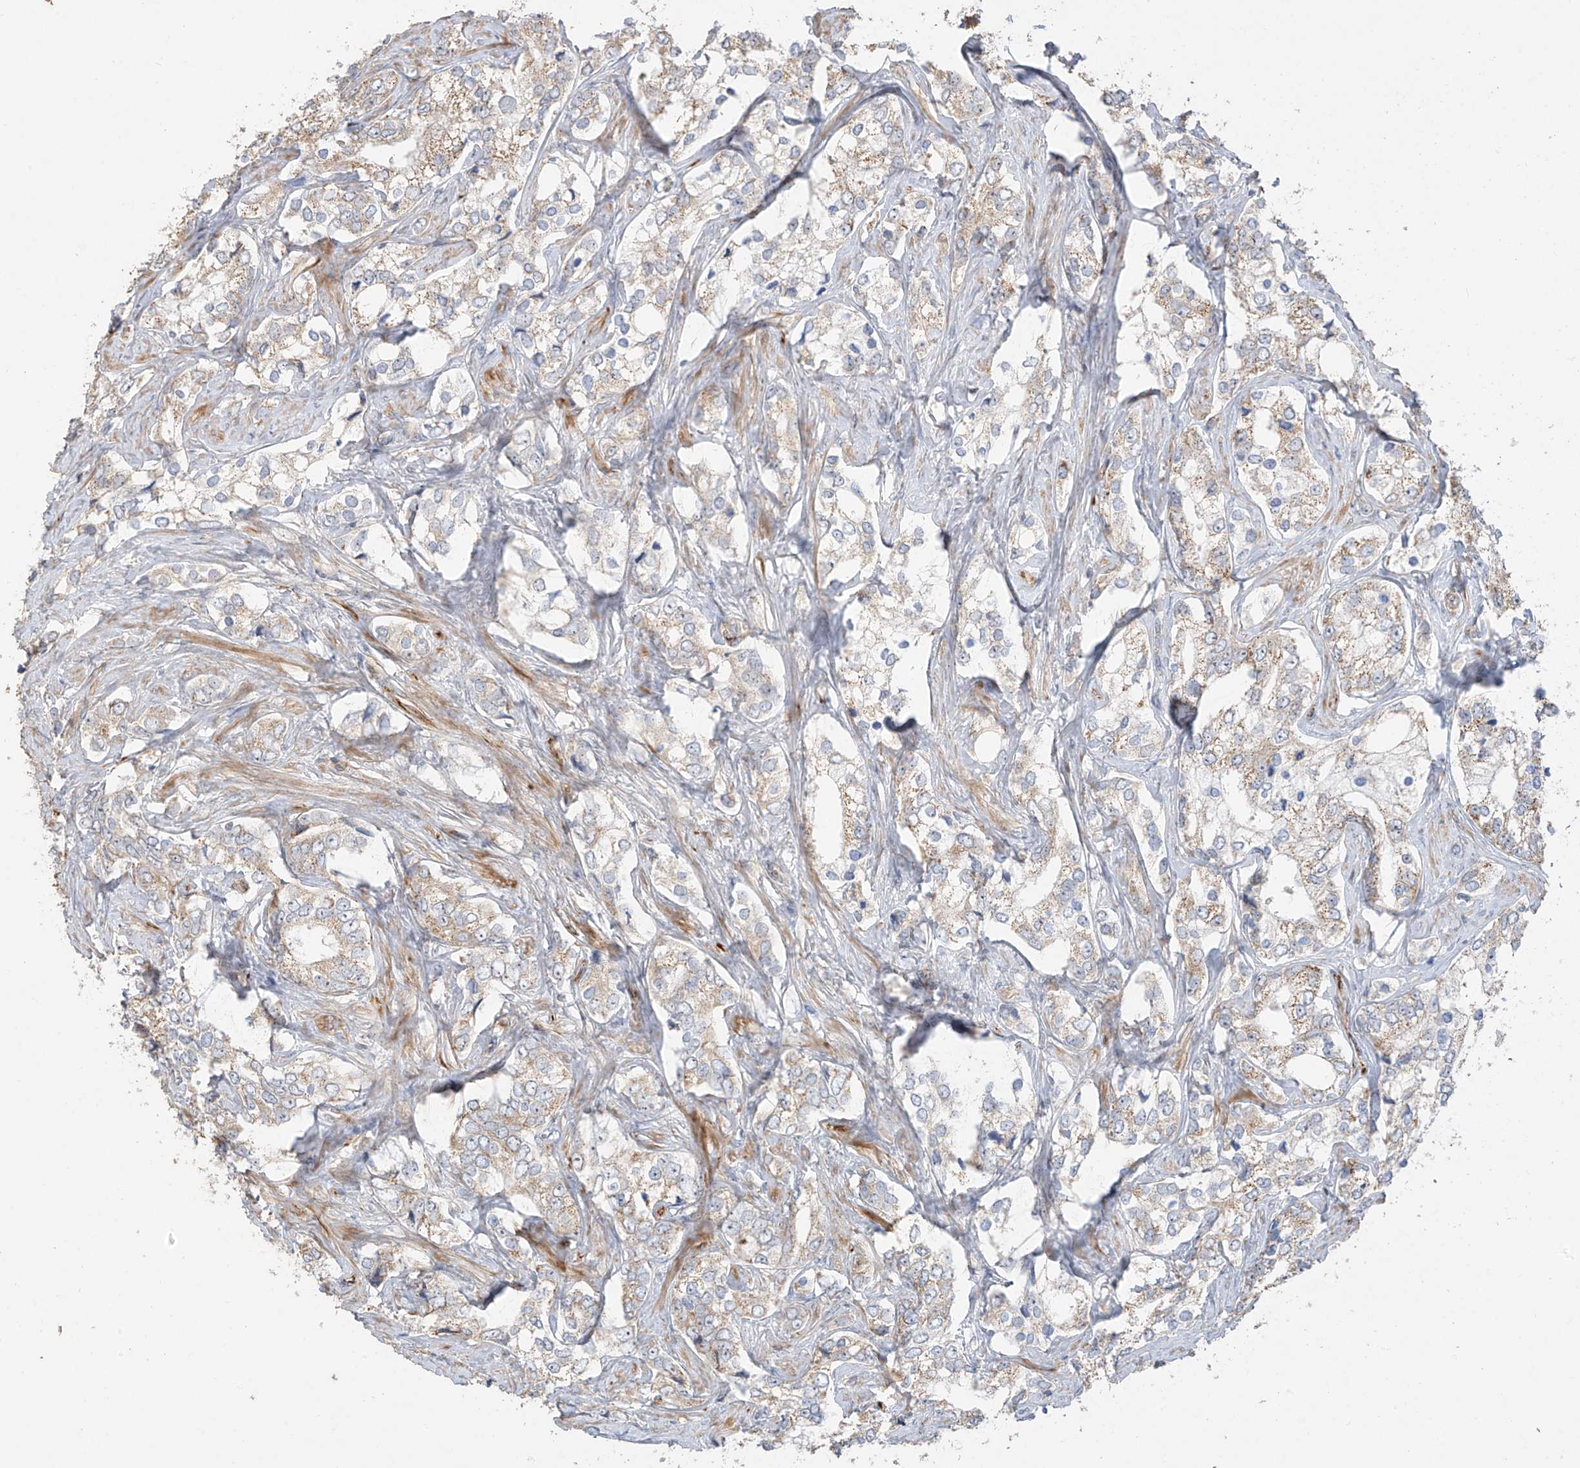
{"staining": {"intensity": "weak", "quantity": "25%-75%", "location": "cytoplasmic/membranous"}, "tissue": "prostate cancer", "cell_type": "Tumor cells", "image_type": "cancer", "snomed": [{"axis": "morphology", "description": "Adenocarcinoma, High grade"}, {"axis": "topography", "description": "Prostate"}], "caption": "This is a micrograph of immunohistochemistry staining of high-grade adenocarcinoma (prostate), which shows weak staining in the cytoplasmic/membranous of tumor cells.", "gene": "DCDC2", "patient": {"sex": "male", "age": 66}}